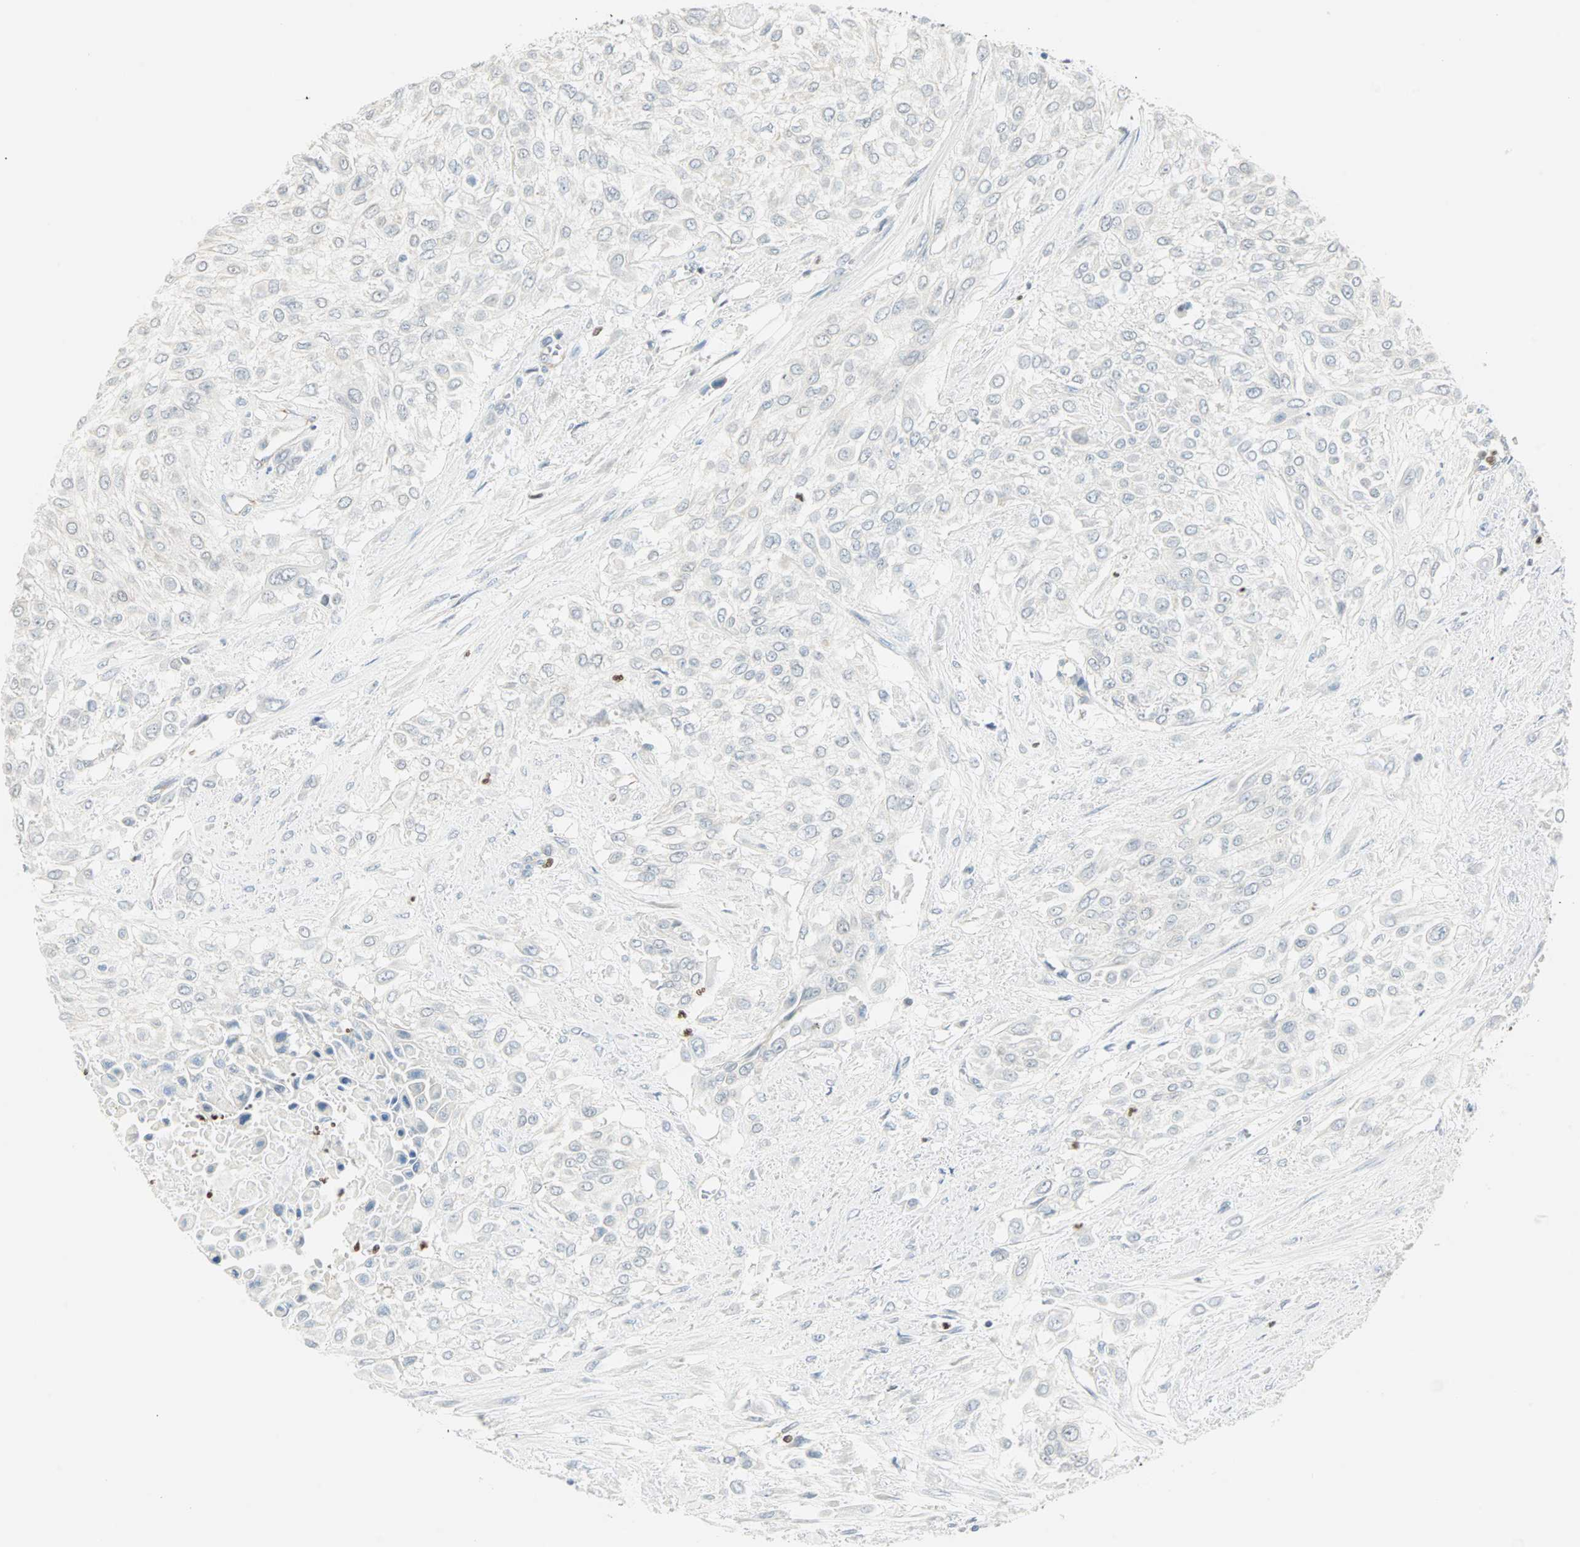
{"staining": {"intensity": "negative", "quantity": "none", "location": "none"}, "tissue": "urothelial cancer", "cell_type": "Tumor cells", "image_type": "cancer", "snomed": [{"axis": "morphology", "description": "Urothelial carcinoma, High grade"}, {"axis": "topography", "description": "Urinary bladder"}], "caption": "The photomicrograph demonstrates no staining of tumor cells in urothelial carcinoma (high-grade).", "gene": "MLLT10", "patient": {"sex": "male", "age": 57}}